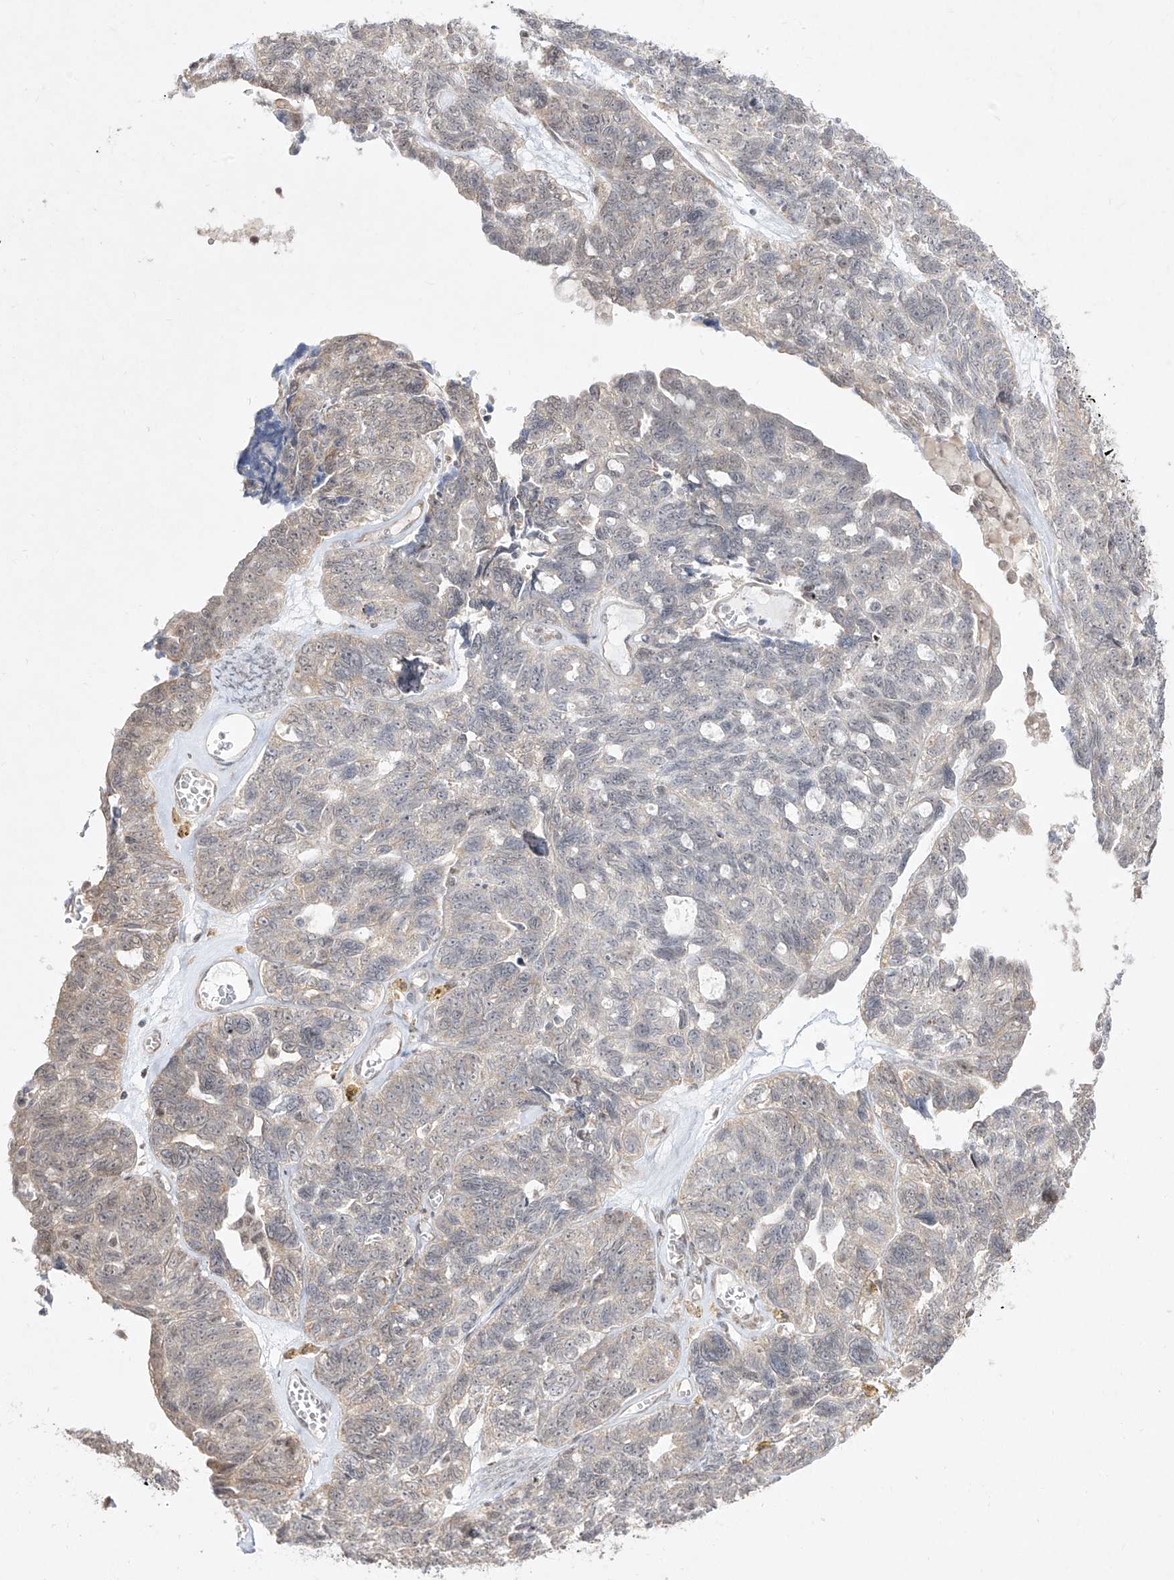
{"staining": {"intensity": "weak", "quantity": "<25%", "location": "cytoplasmic/membranous"}, "tissue": "ovarian cancer", "cell_type": "Tumor cells", "image_type": "cancer", "snomed": [{"axis": "morphology", "description": "Cystadenocarcinoma, serous, NOS"}, {"axis": "topography", "description": "Ovary"}], "caption": "DAB immunohistochemical staining of human ovarian cancer (serous cystadenocarcinoma) displays no significant expression in tumor cells.", "gene": "SNRNP27", "patient": {"sex": "female", "age": 79}}